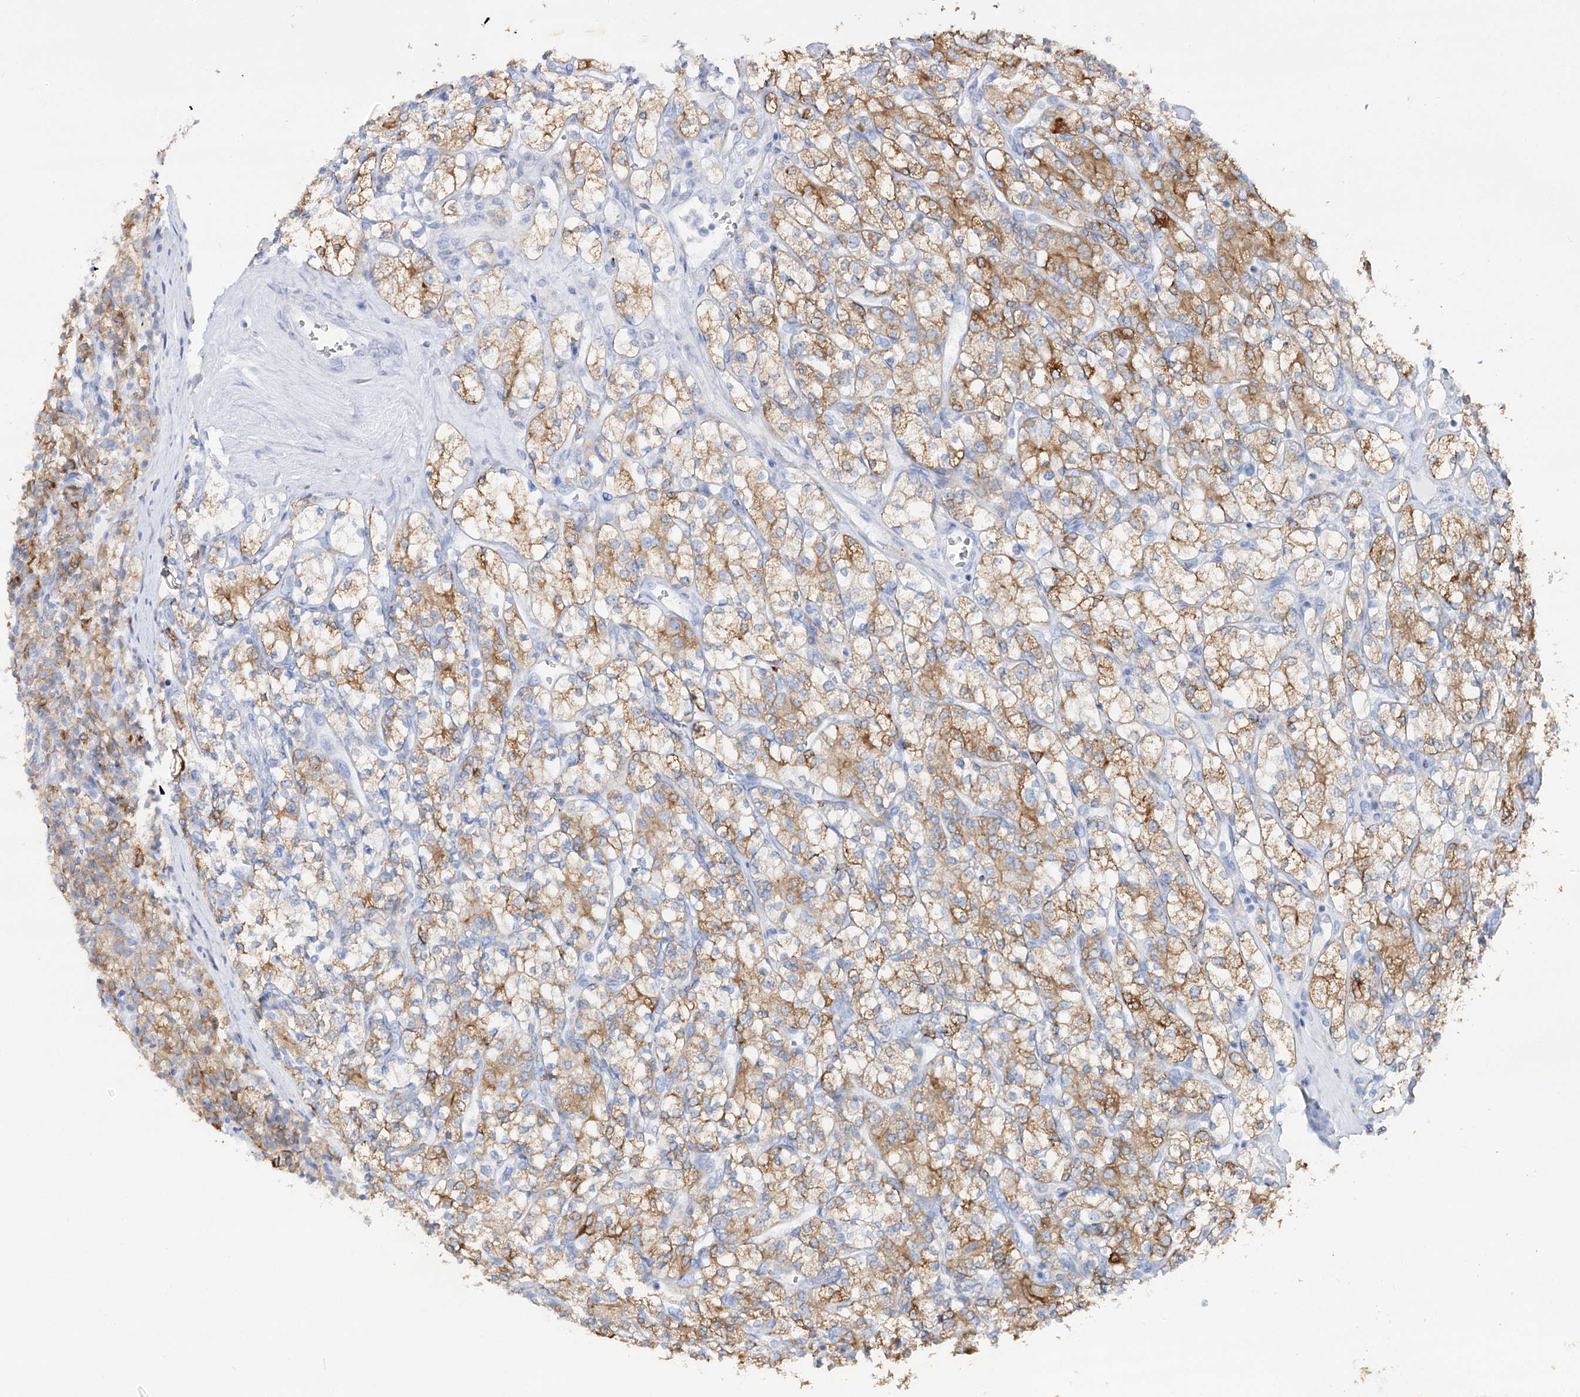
{"staining": {"intensity": "moderate", "quantity": ">75%", "location": "cytoplasmic/membranous"}, "tissue": "renal cancer", "cell_type": "Tumor cells", "image_type": "cancer", "snomed": [{"axis": "morphology", "description": "Adenocarcinoma, NOS"}, {"axis": "topography", "description": "Kidney"}], "caption": "Adenocarcinoma (renal) stained with a brown dye demonstrates moderate cytoplasmic/membranous positive expression in approximately >75% of tumor cells.", "gene": "SLC3A1", "patient": {"sex": "male", "age": 77}}